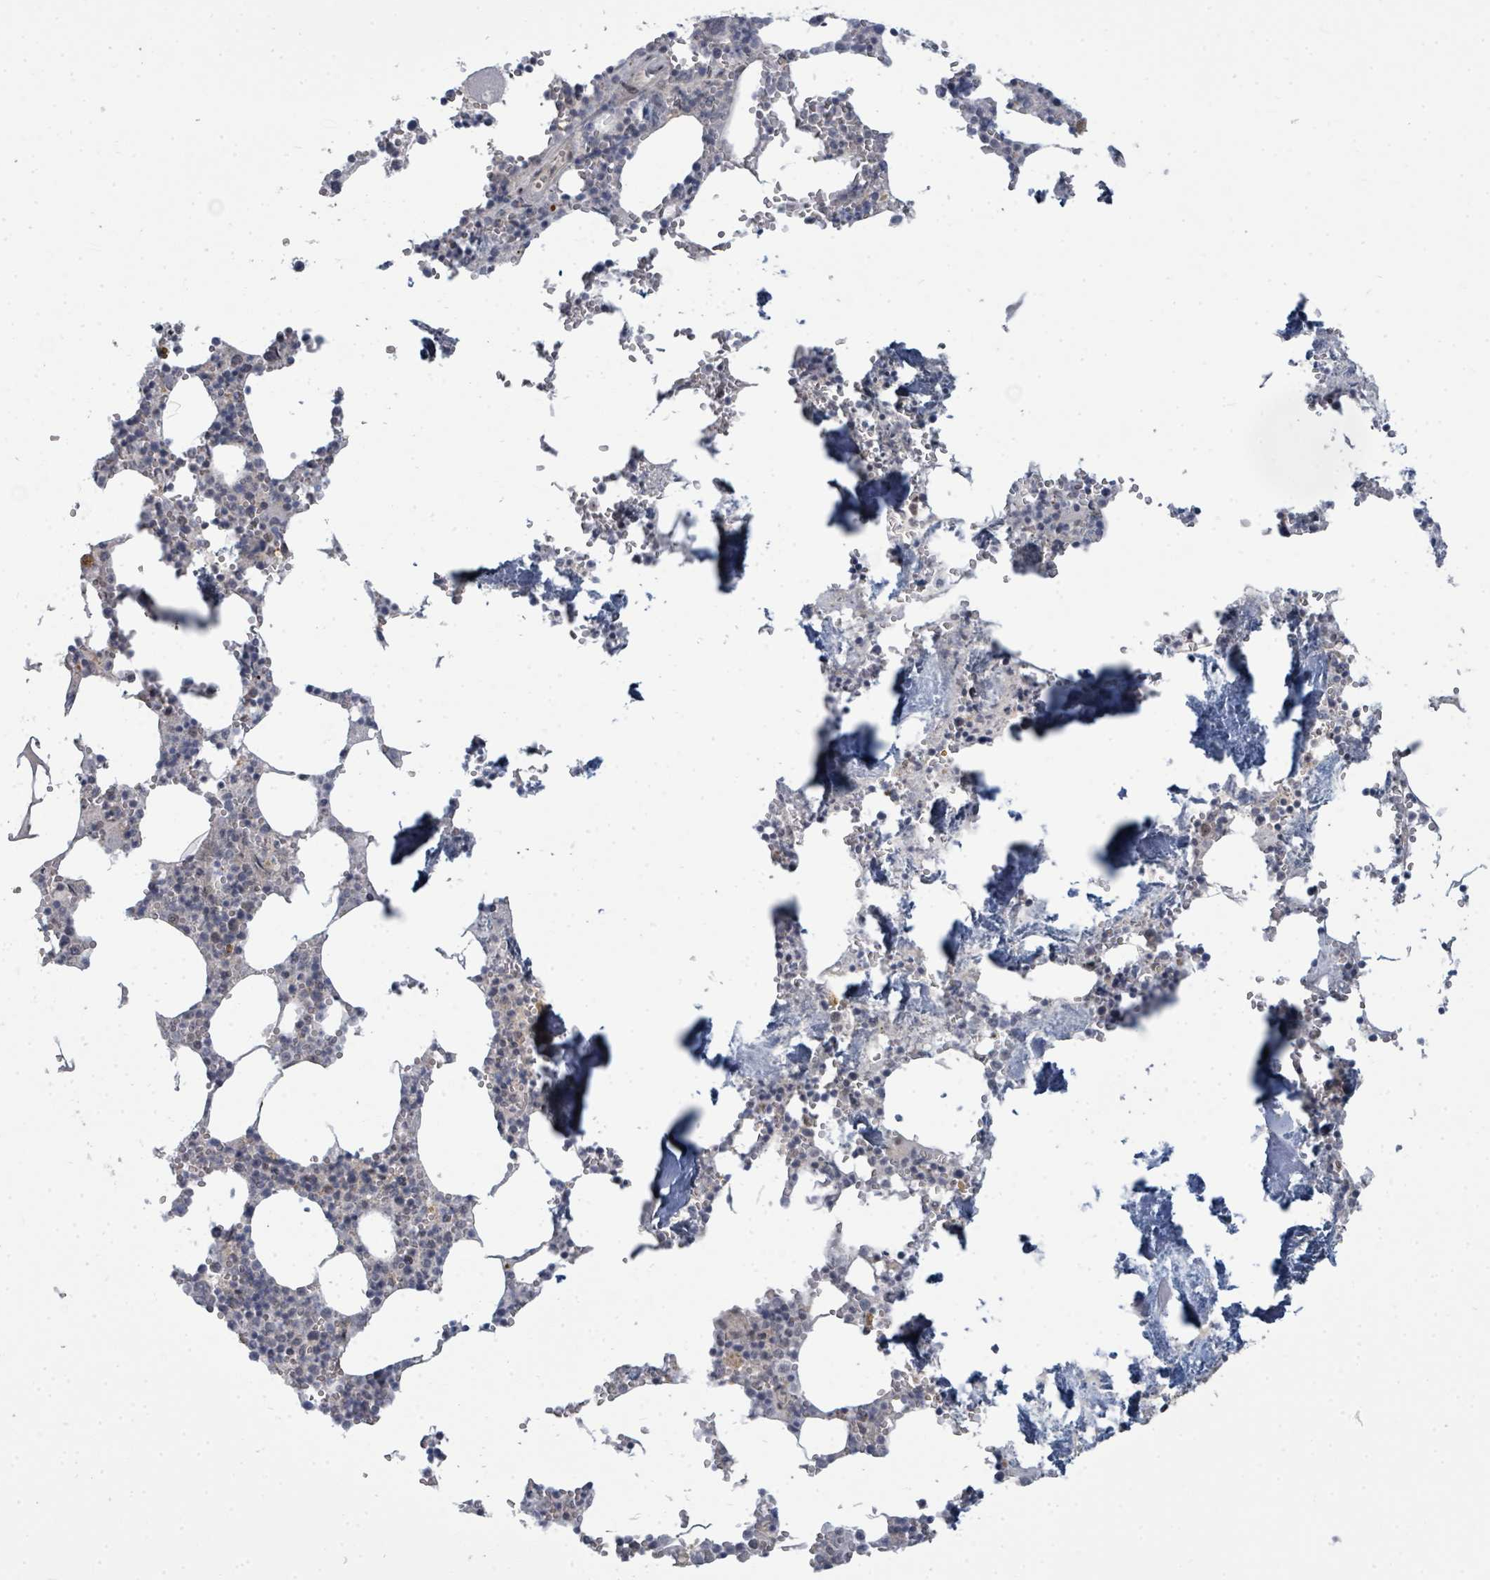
{"staining": {"intensity": "negative", "quantity": "none", "location": "none"}, "tissue": "bone marrow", "cell_type": "Hematopoietic cells", "image_type": "normal", "snomed": [{"axis": "morphology", "description": "Normal tissue, NOS"}, {"axis": "topography", "description": "Bone marrow"}], "caption": "Immunohistochemistry (IHC) image of benign bone marrow: human bone marrow stained with DAB (3,3'-diaminobenzidine) reveals no significant protein positivity in hematopoietic cells.", "gene": "PSMG2", "patient": {"sex": "male", "age": 54}}